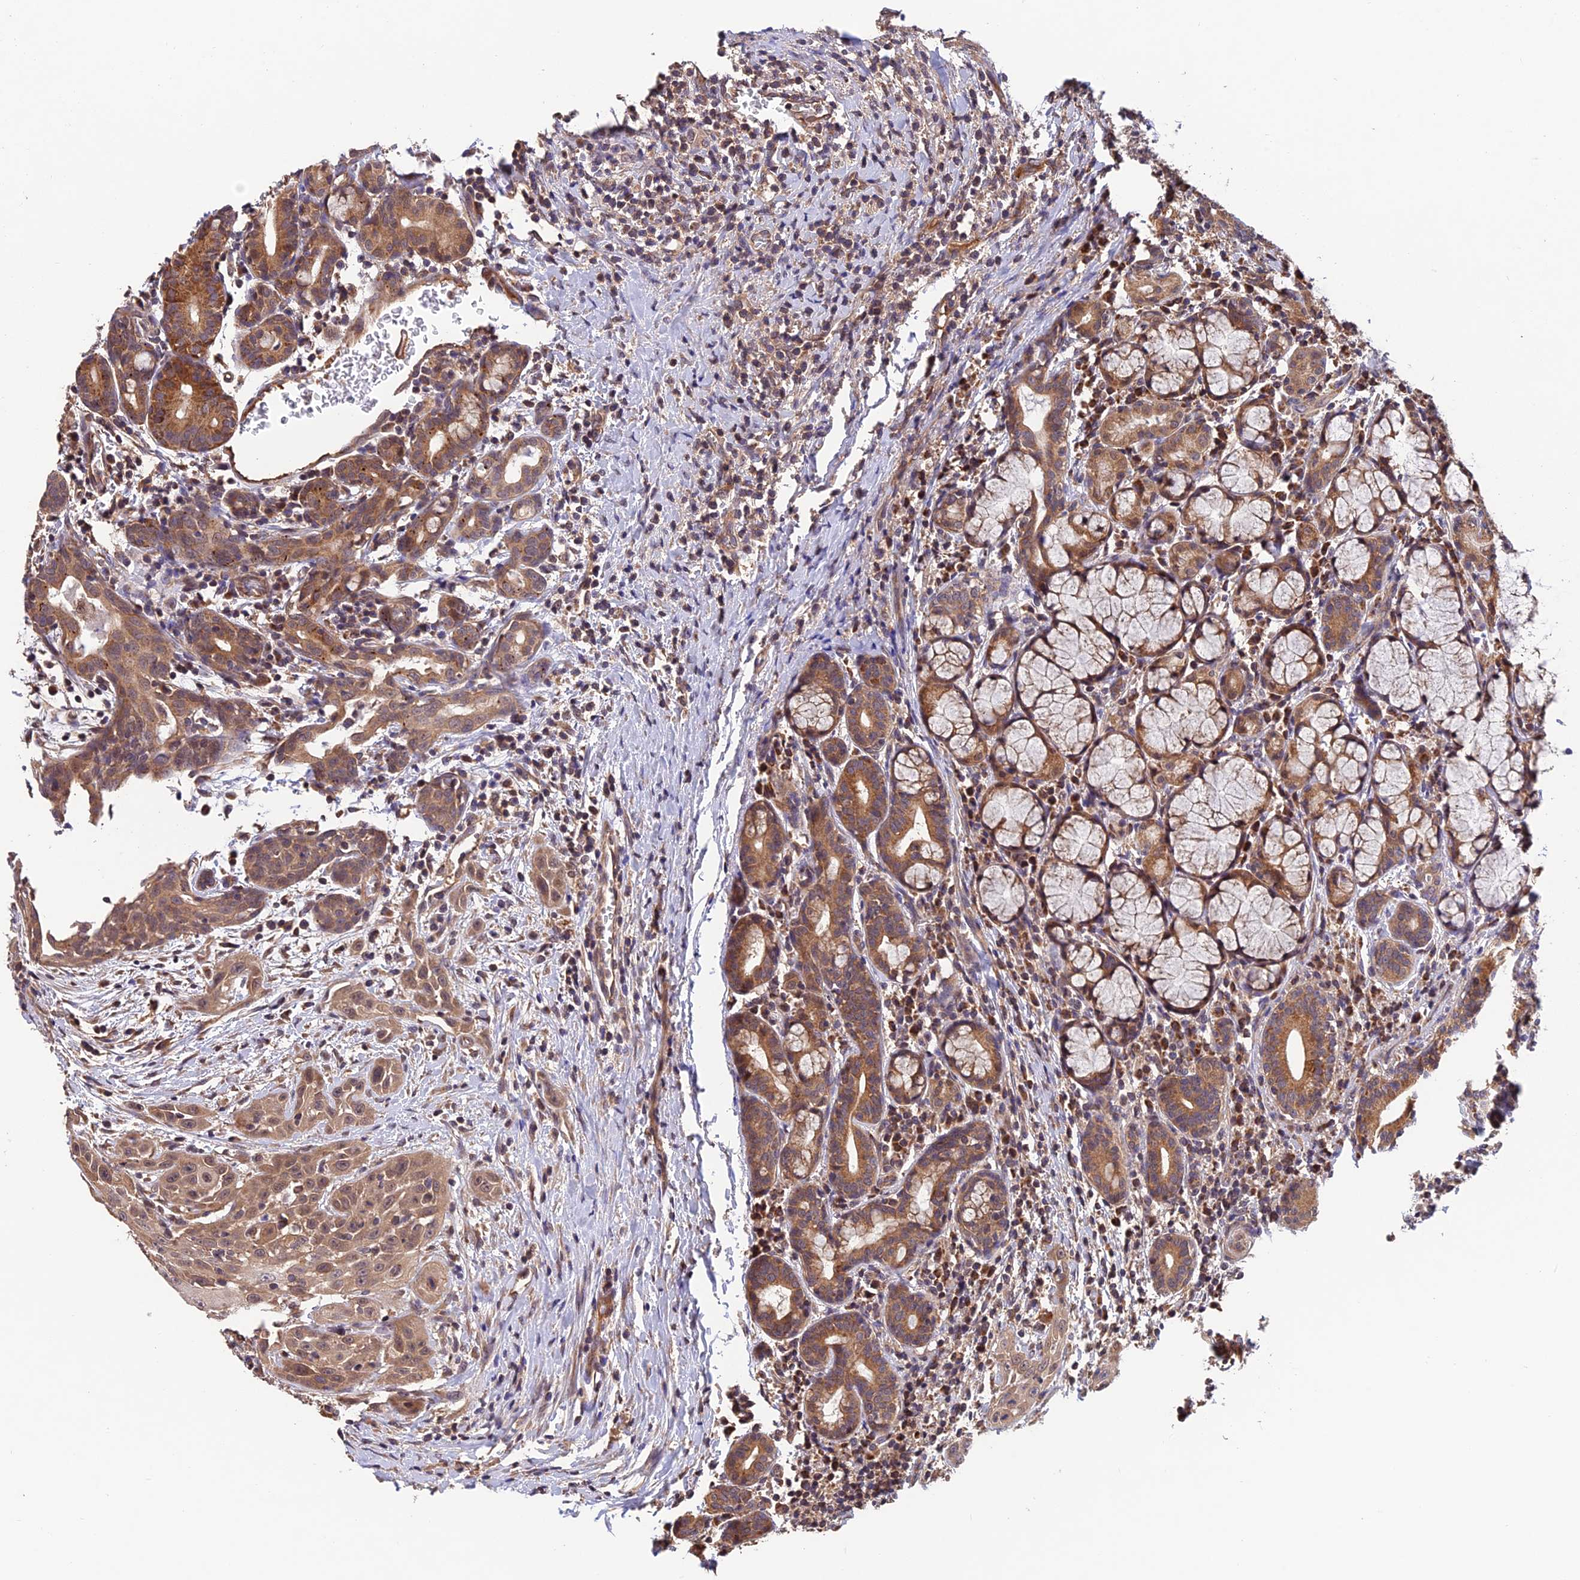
{"staining": {"intensity": "moderate", "quantity": ">75%", "location": "cytoplasmic/membranous"}, "tissue": "head and neck cancer", "cell_type": "Tumor cells", "image_type": "cancer", "snomed": [{"axis": "morphology", "description": "Squamous cell carcinoma, NOS"}, {"axis": "topography", "description": "Oral tissue"}, {"axis": "topography", "description": "Head-Neck"}], "caption": "The photomicrograph shows immunohistochemical staining of head and neck squamous cell carcinoma. There is moderate cytoplasmic/membranous positivity is appreciated in about >75% of tumor cells.", "gene": "MNS1", "patient": {"sex": "female", "age": 50}}